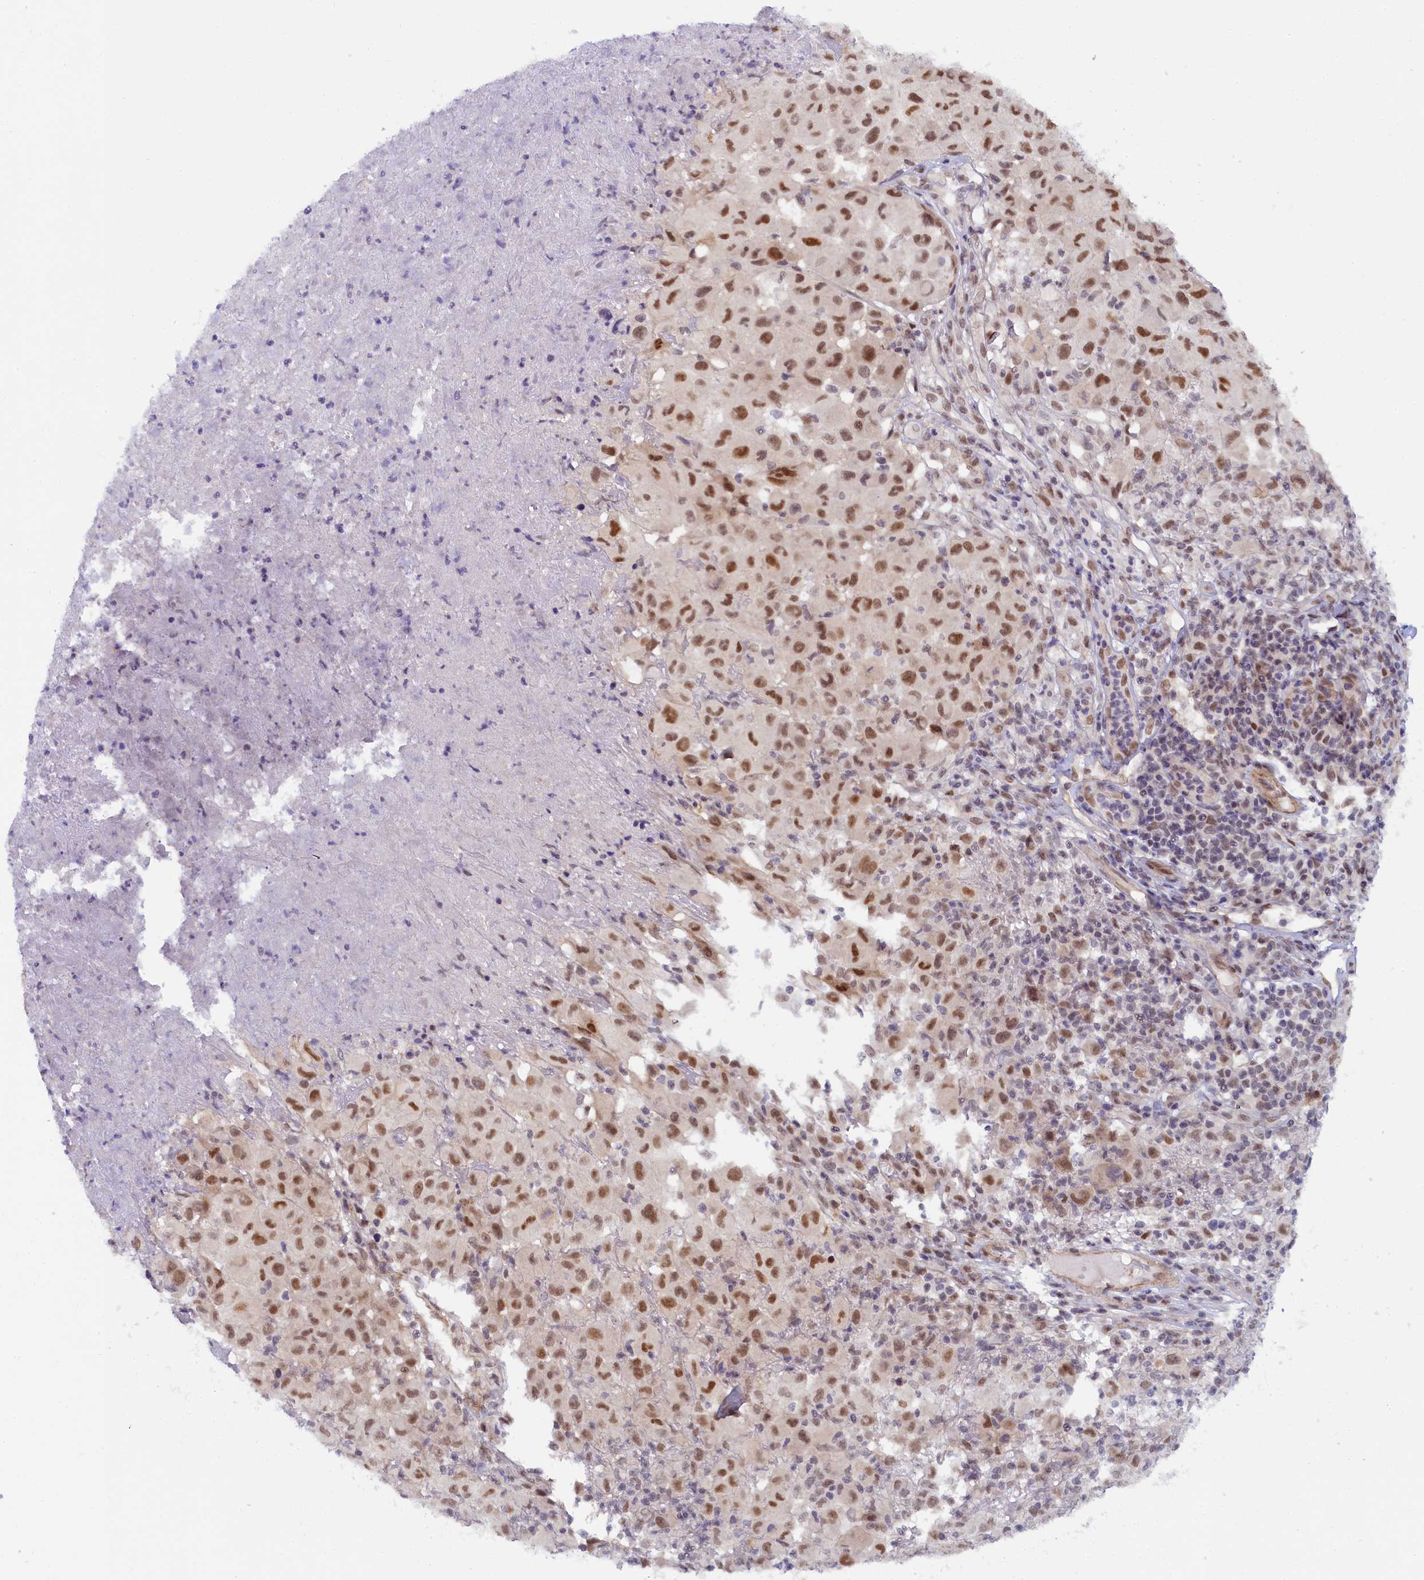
{"staining": {"intensity": "moderate", "quantity": ">75%", "location": "nuclear"}, "tissue": "melanoma", "cell_type": "Tumor cells", "image_type": "cancer", "snomed": [{"axis": "morphology", "description": "Malignant melanoma, NOS"}, {"axis": "topography", "description": "Skin"}], "caption": "Protein expression analysis of human melanoma reveals moderate nuclear positivity in approximately >75% of tumor cells. (Brightfield microscopy of DAB IHC at high magnification).", "gene": "INTS14", "patient": {"sex": "male", "age": 73}}